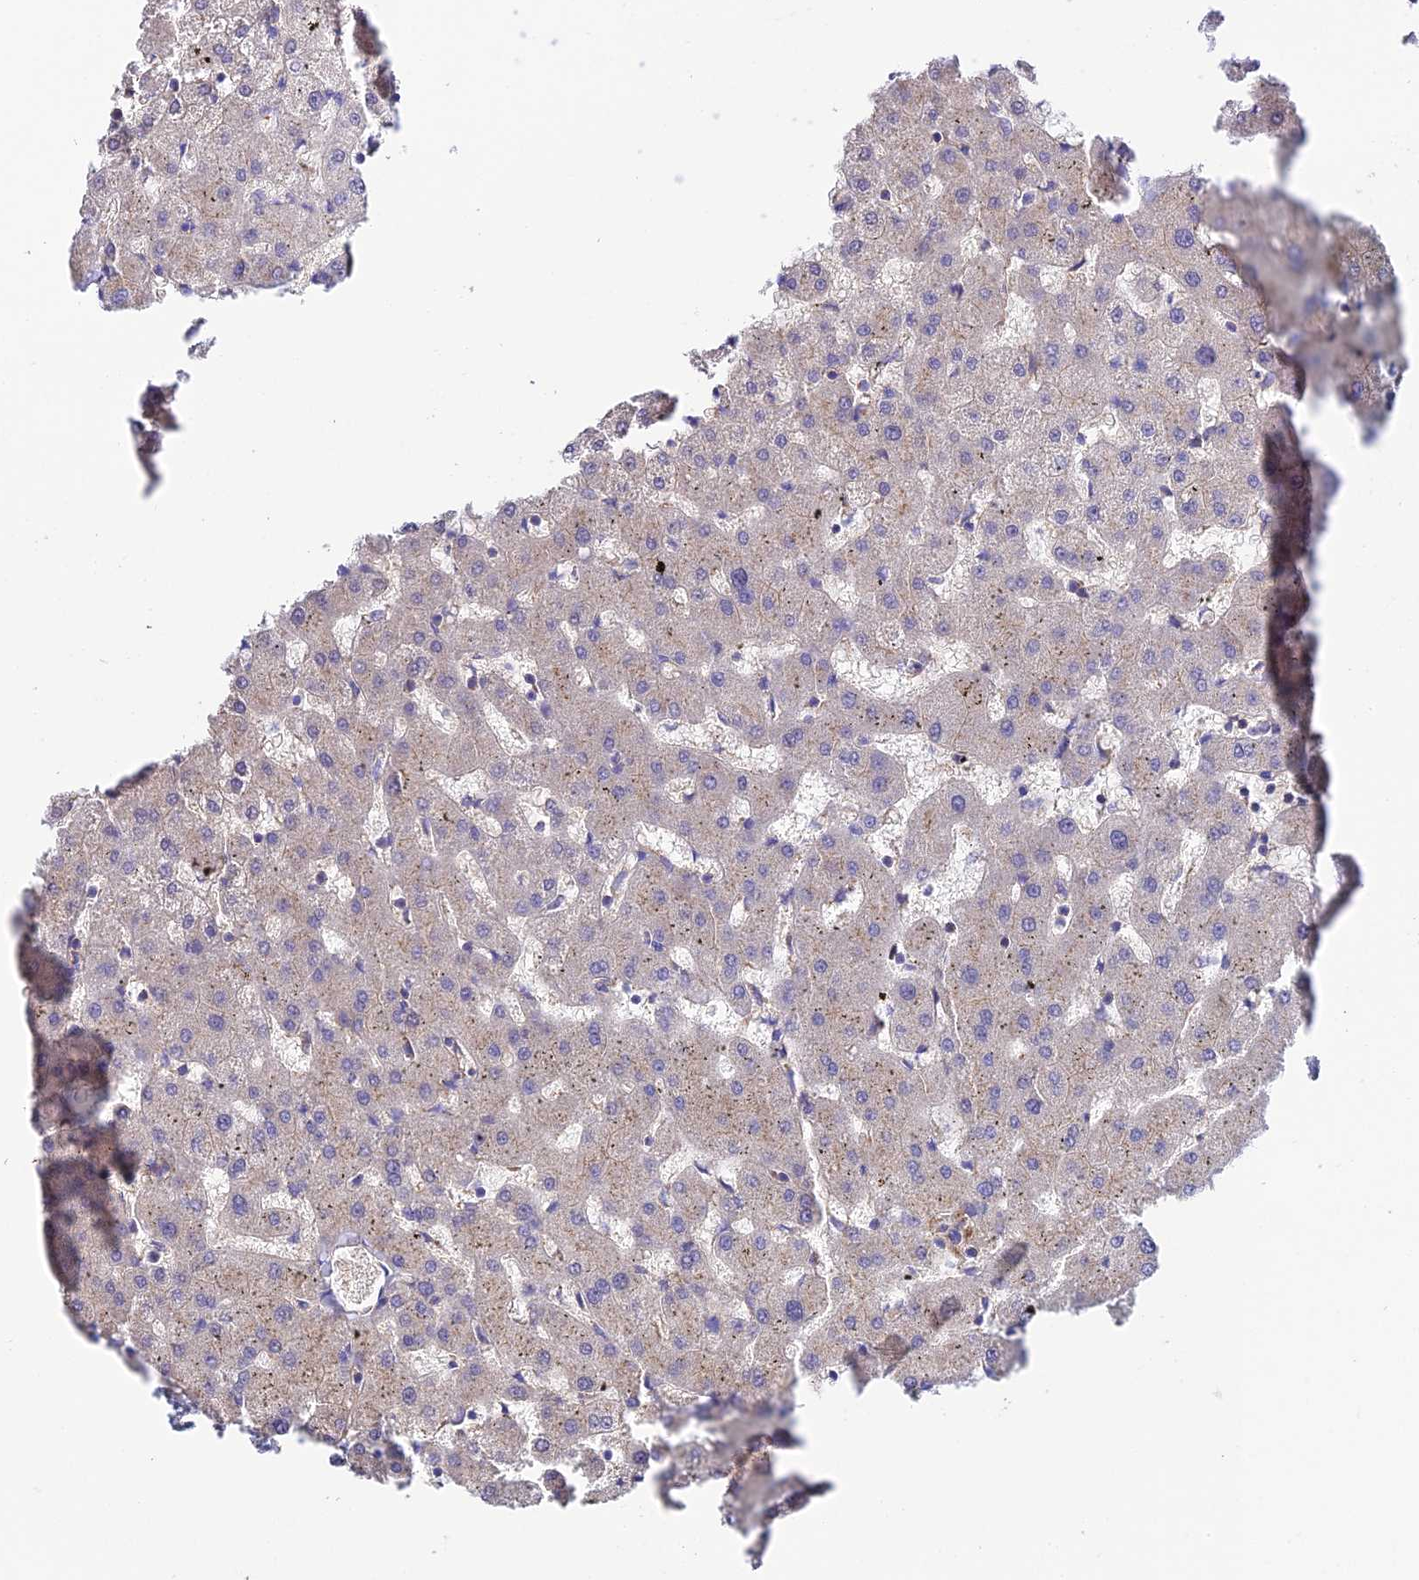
{"staining": {"intensity": "weak", "quantity": "25%-75%", "location": "cytoplasmic/membranous"}, "tissue": "liver", "cell_type": "Cholangiocytes", "image_type": "normal", "snomed": [{"axis": "morphology", "description": "Normal tissue, NOS"}, {"axis": "topography", "description": "Liver"}], "caption": "Liver stained with DAB IHC displays low levels of weak cytoplasmic/membranous staining in about 25%-75% of cholangiocytes.", "gene": "QRFP", "patient": {"sex": "female", "age": 63}}